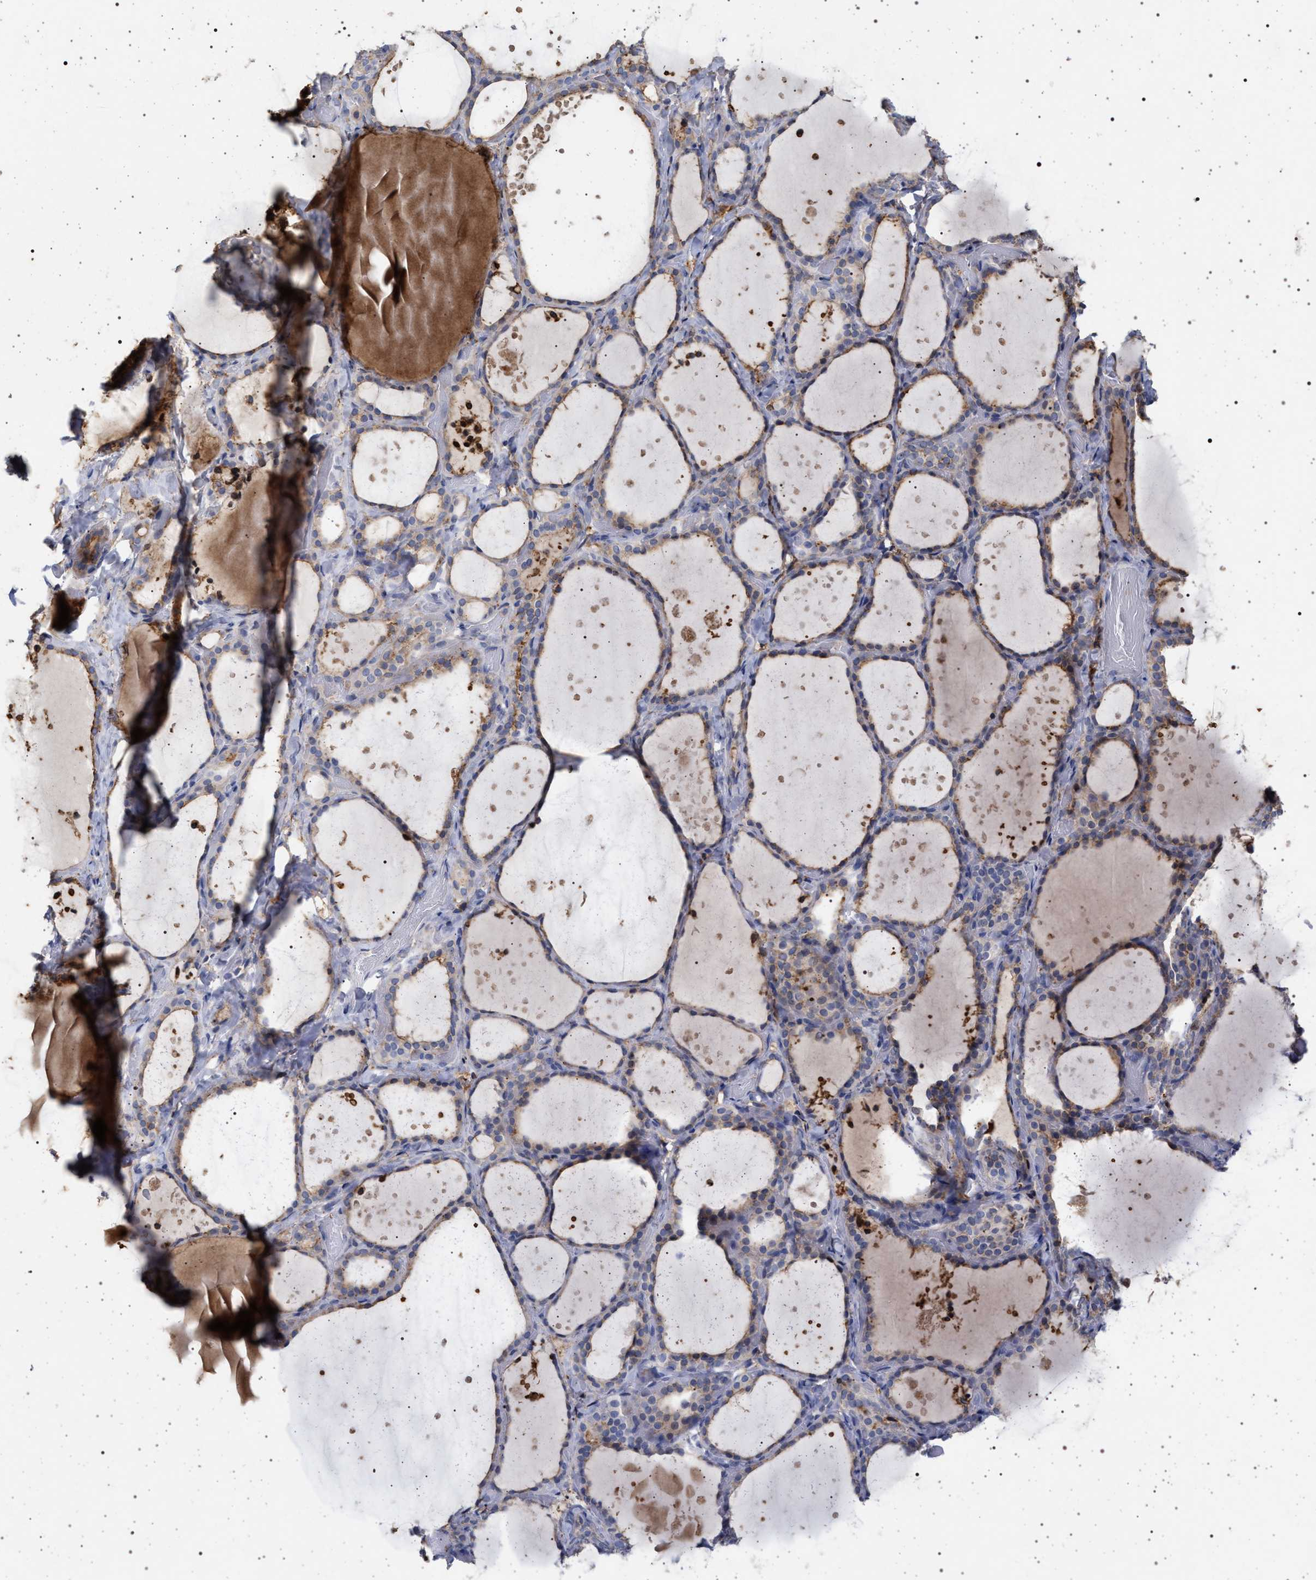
{"staining": {"intensity": "weak", "quantity": ">75%", "location": "cytoplasmic/membranous"}, "tissue": "thyroid gland", "cell_type": "Glandular cells", "image_type": "normal", "snomed": [{"axis": "morphology", "description": "Normal tissue, NOS"}, {"axis": "topography", "description": "Thyroid gland"}], "caption": "This photomicrograph exhibits IHC staining of unremarkable thyroid gland, with low weak cytoplasmic/membranous positivity in about >75% of glandular cells.", "gene": "PLG", "patient": {"sex": "female", "age": 44}}